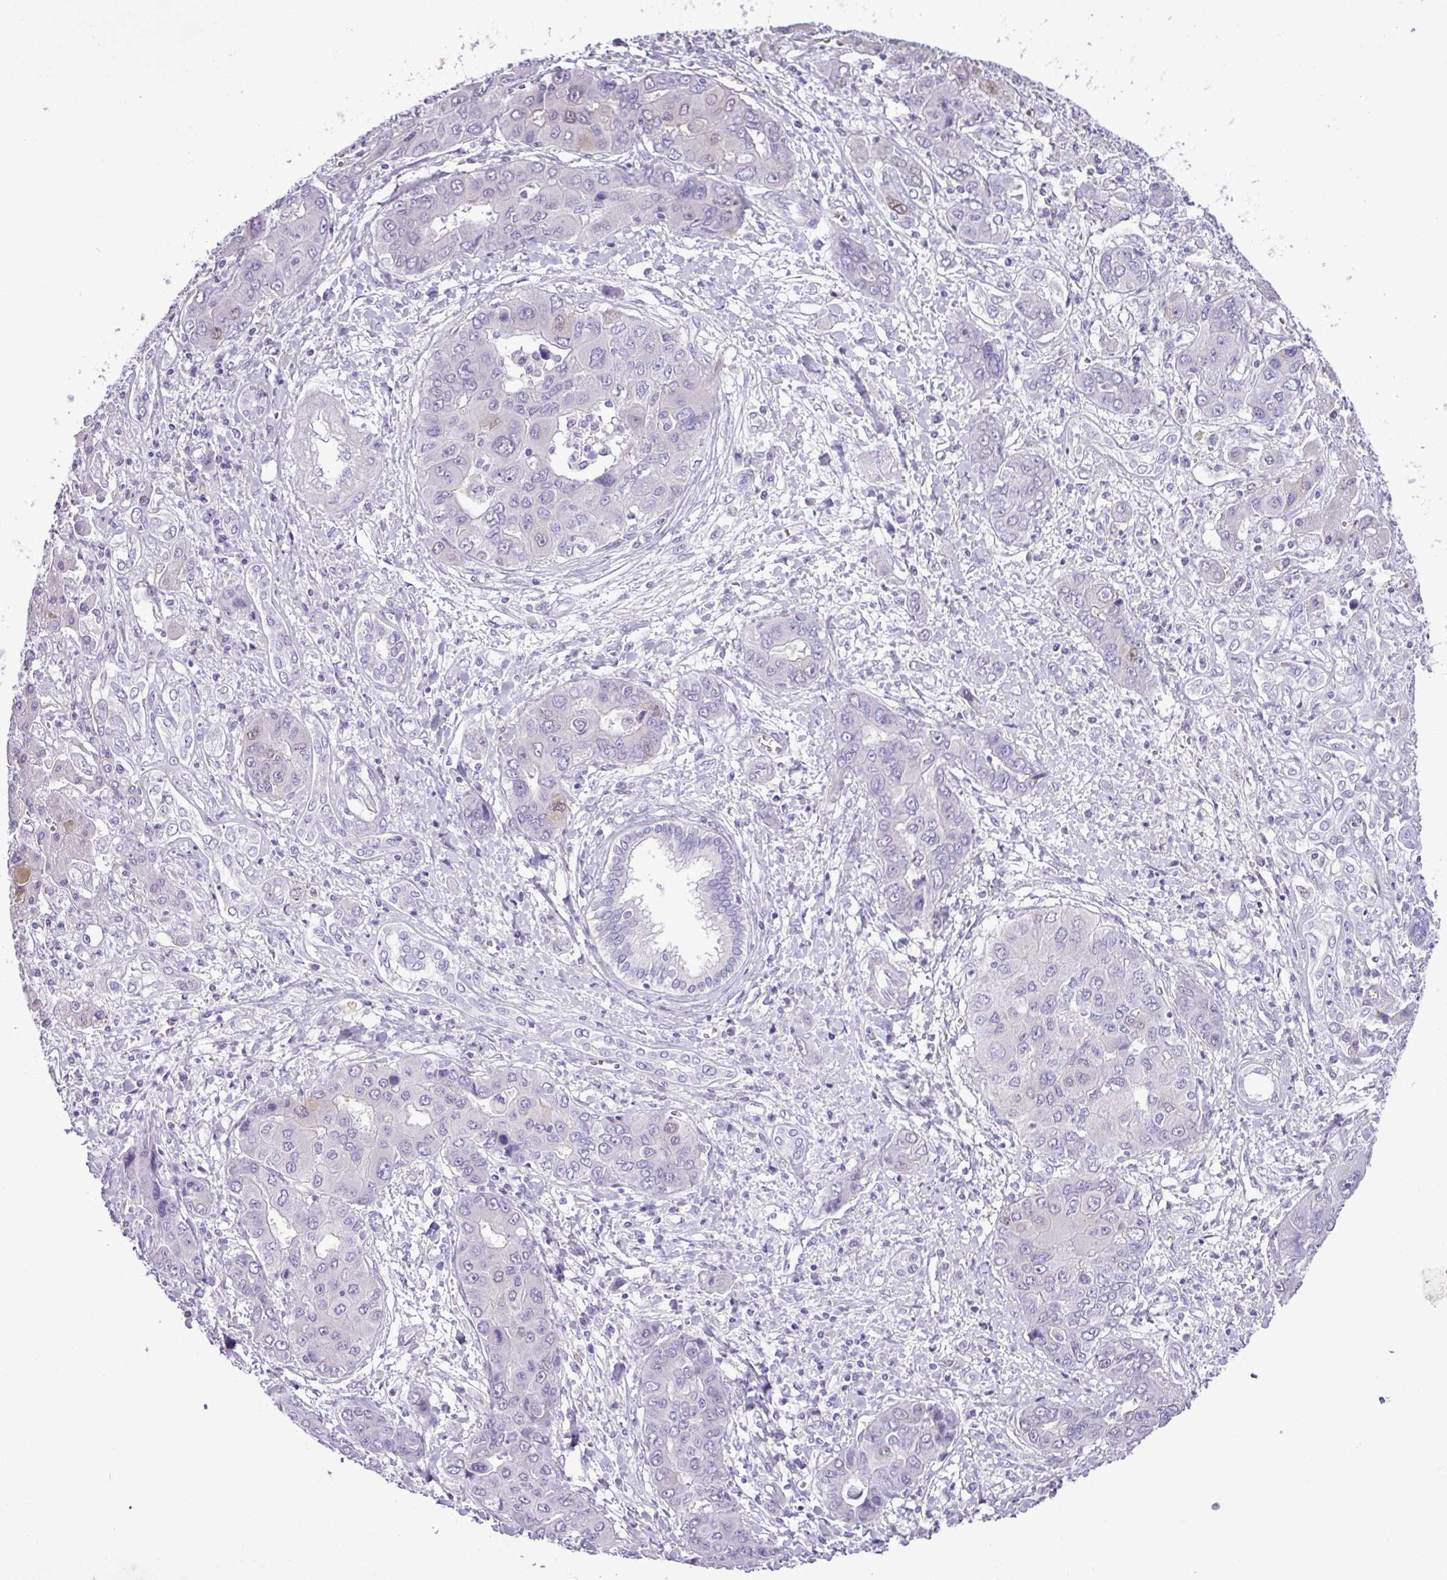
{"staining": {"intensity": "weak", "quantity": "<25%", "location": "nuclear"}, "tissue": "liver cancer", "cell_type": "Tumor cells", "image_type": "cancer", "snomed": [{"axis": "morphology", "description": "Cholangiocarcinoma"}, {"axis": "topography", "description": "Liver"}], "caption": "Liver cholangiocarcinoma was stained to show a protein in brown. There is no significant positivity in tumor cells. (IHC, brightfield microscopy, high magnification).", "gene": "ALDH3A1", "patient": {"sex": "male", "age": 67}}